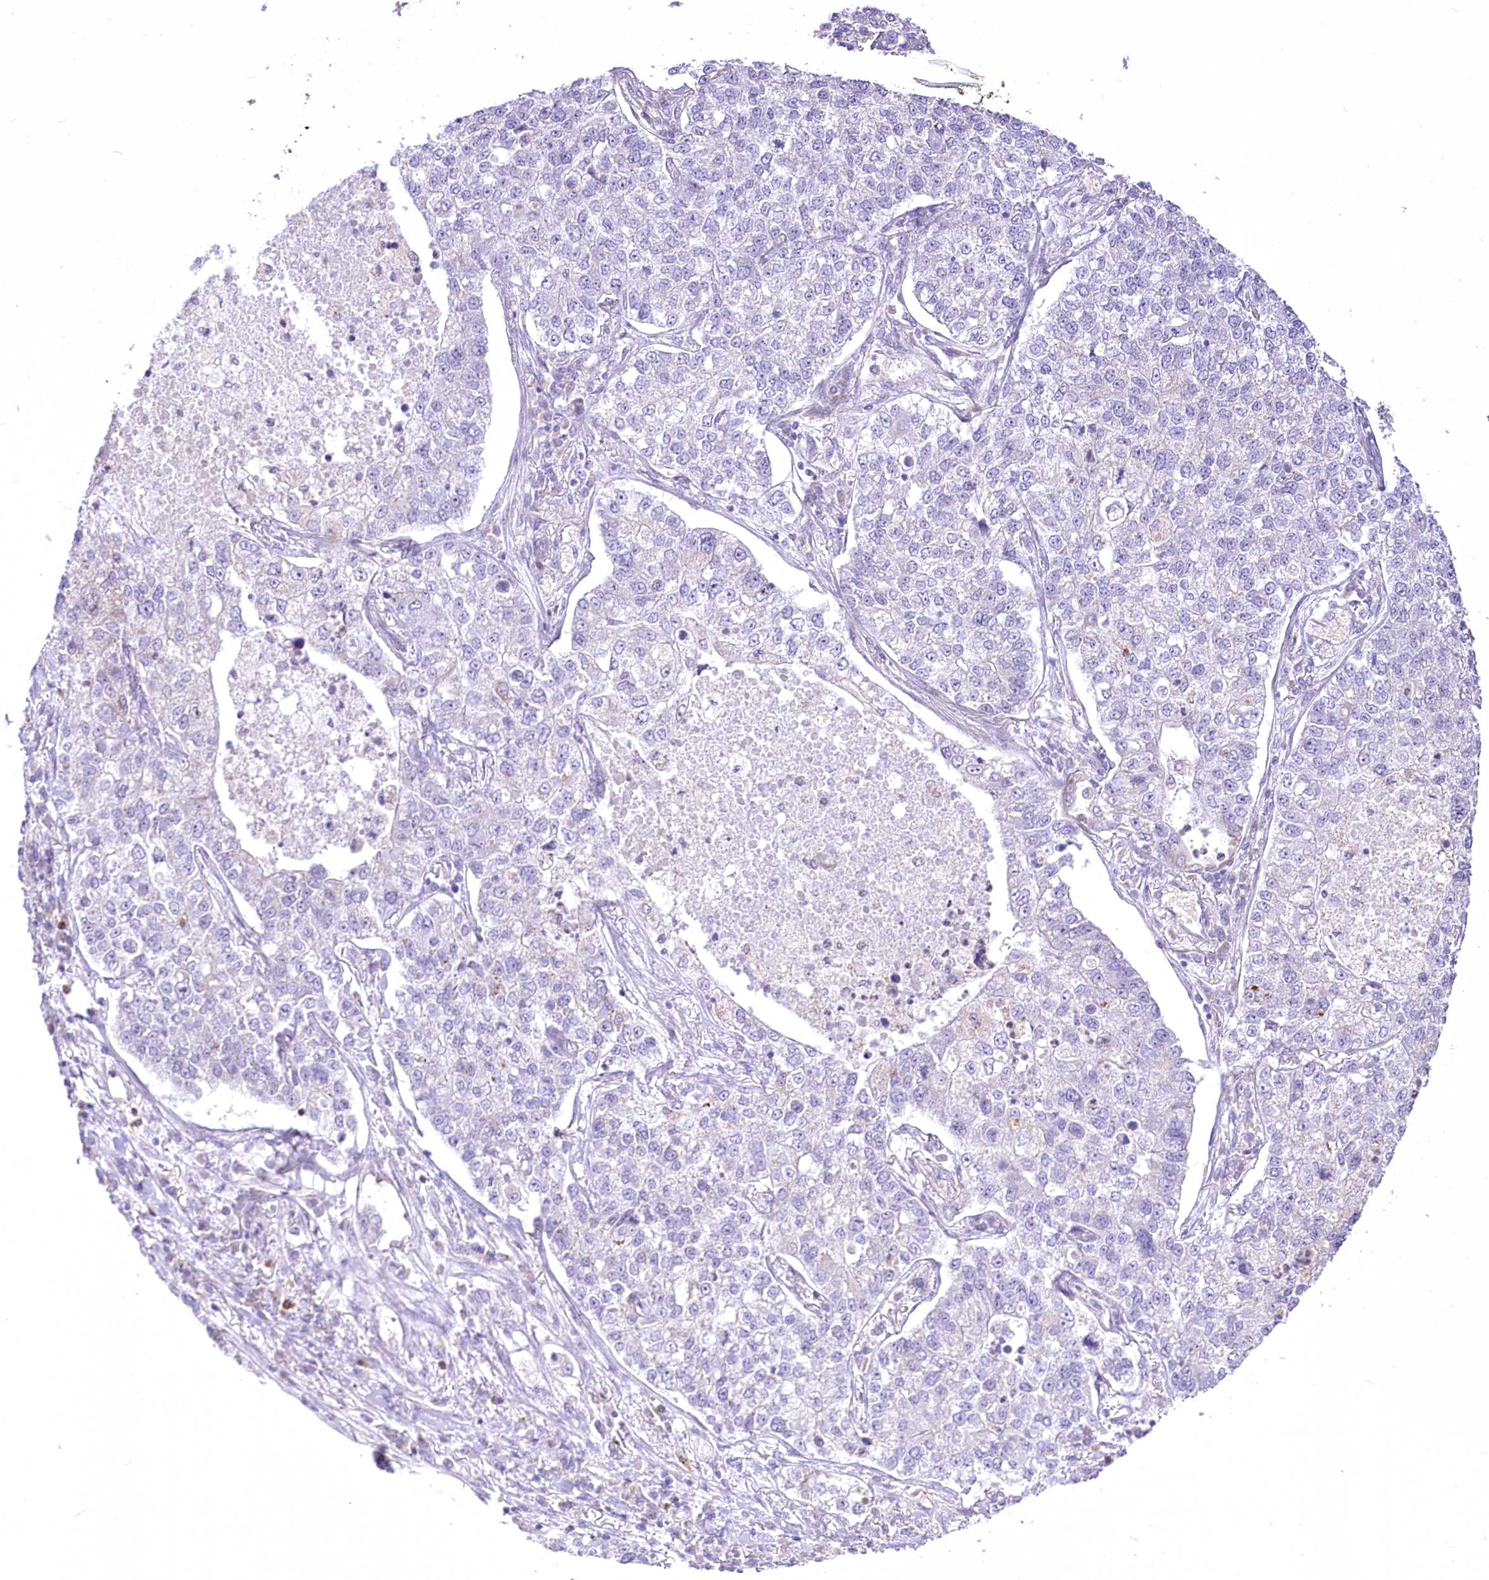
{"staining": {"intensity": "negative", "quantity": "none", "location": "none"}, "tissue": "lung cancer", "cell_type": "Tumor cells", "image_type": "cancer", "snomed": [{"axis": "morphology", "description": "Adenocarcinoma, NOS"}, {"axis": "topography", "description": "Lung"}], "caption": "The immunohistochemistry (IHC) image has no significant expression in tumor cells of lung adenocarcinoma tissue.", "gene": "BEND7", "patient": {"sex": "male", "age": 49}}